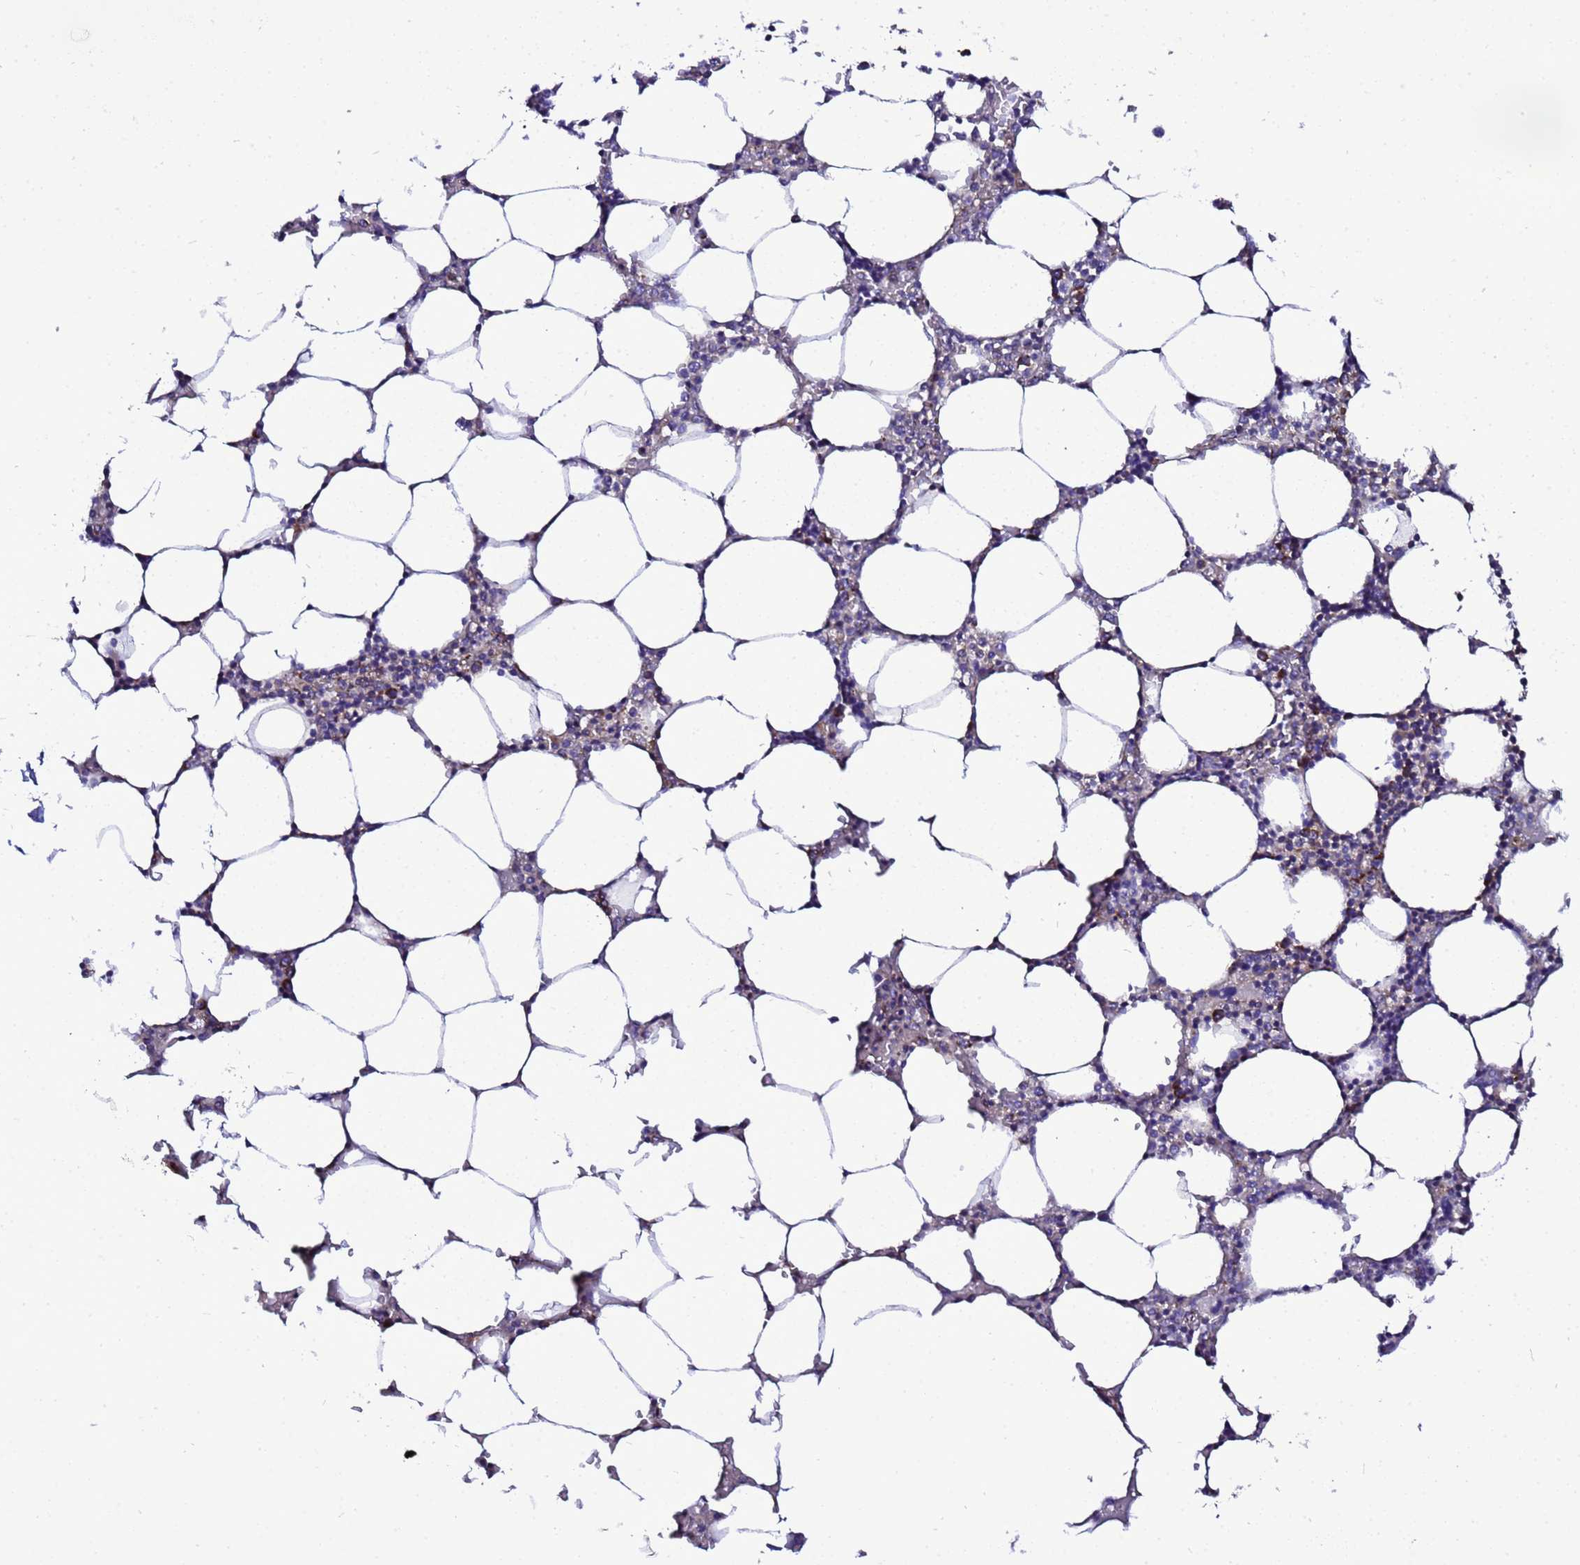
{"staining": {"intensity": "negative", "quantity": "none", "location": "none"}, "tissue": "bone marrow", "cell_type": "Hematopoietic cells", "image_type": "normal", "snomed": [{"axis": "morphology", "description": "Normal tissue, NOS"}, {"axis": "topography", "description": "Bone marrow"}], "caption": "High power microscopy histopathology image of an immunohistochemistry (IHC) photomicrograph of normal bone marrow, revealing no significant staining in hematopoietic cells.", "gene": "HIGD2A", "patient": {"sex": "male", "age": 64}}